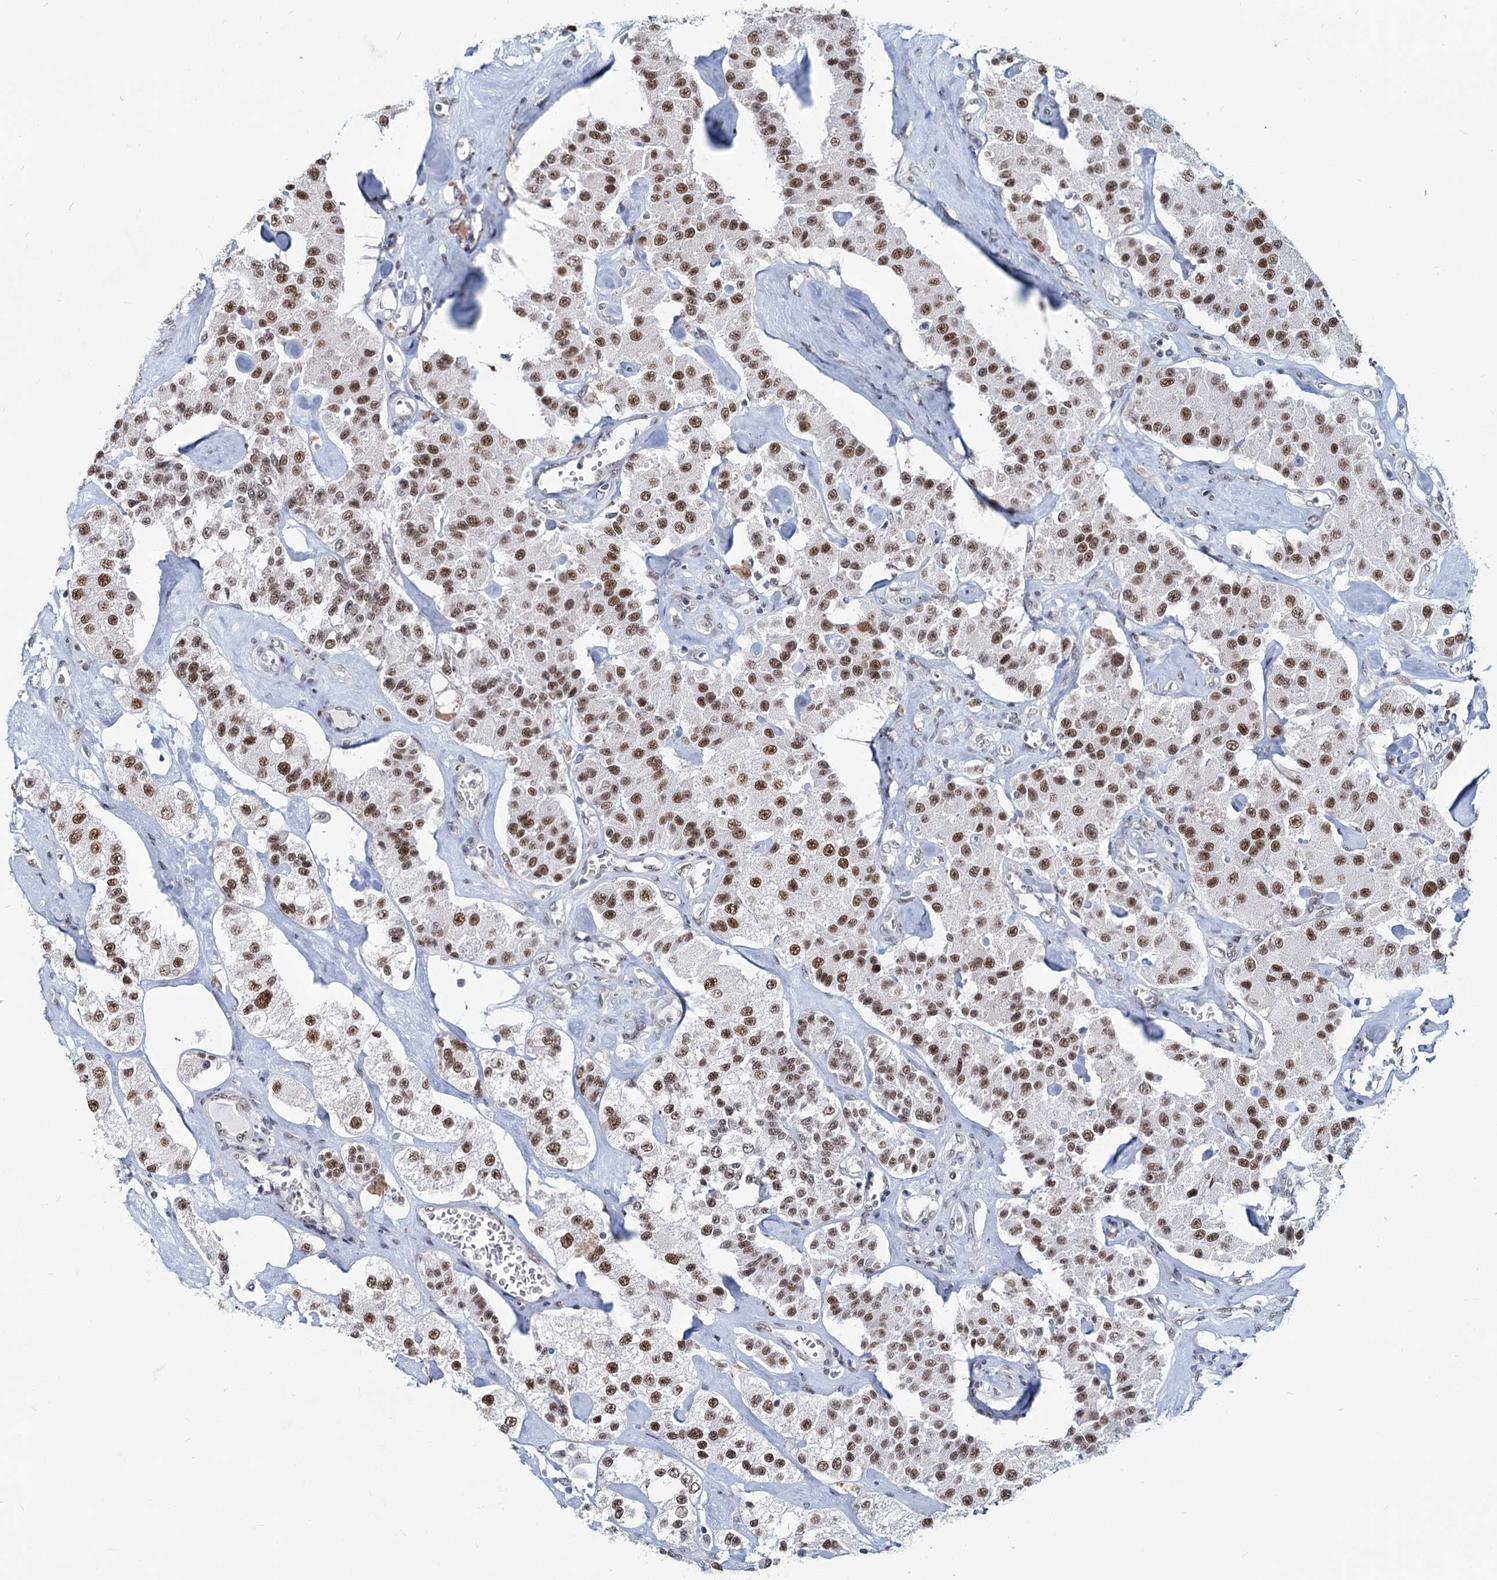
{"staining": {"intensity": "moderate", "quantity": ">75%", "location": "nuclear"}, "tissue": "carcinoid", "cell_type": "Tumor cells", "image_type": "cancer", "snomed": [{"axis": "morphology", "description": "Carcinoid, malignant, NOS"}, {"axis": "topography", "description": "Pancreas"}], "caption": "This is an image of immunohistochemistry (IHC) staining of carcinoid, which shows moderate positivity in the nuclear of tumor cells.", "gene": "METTL14", "patient": {"sex": "male", "age": 41}}